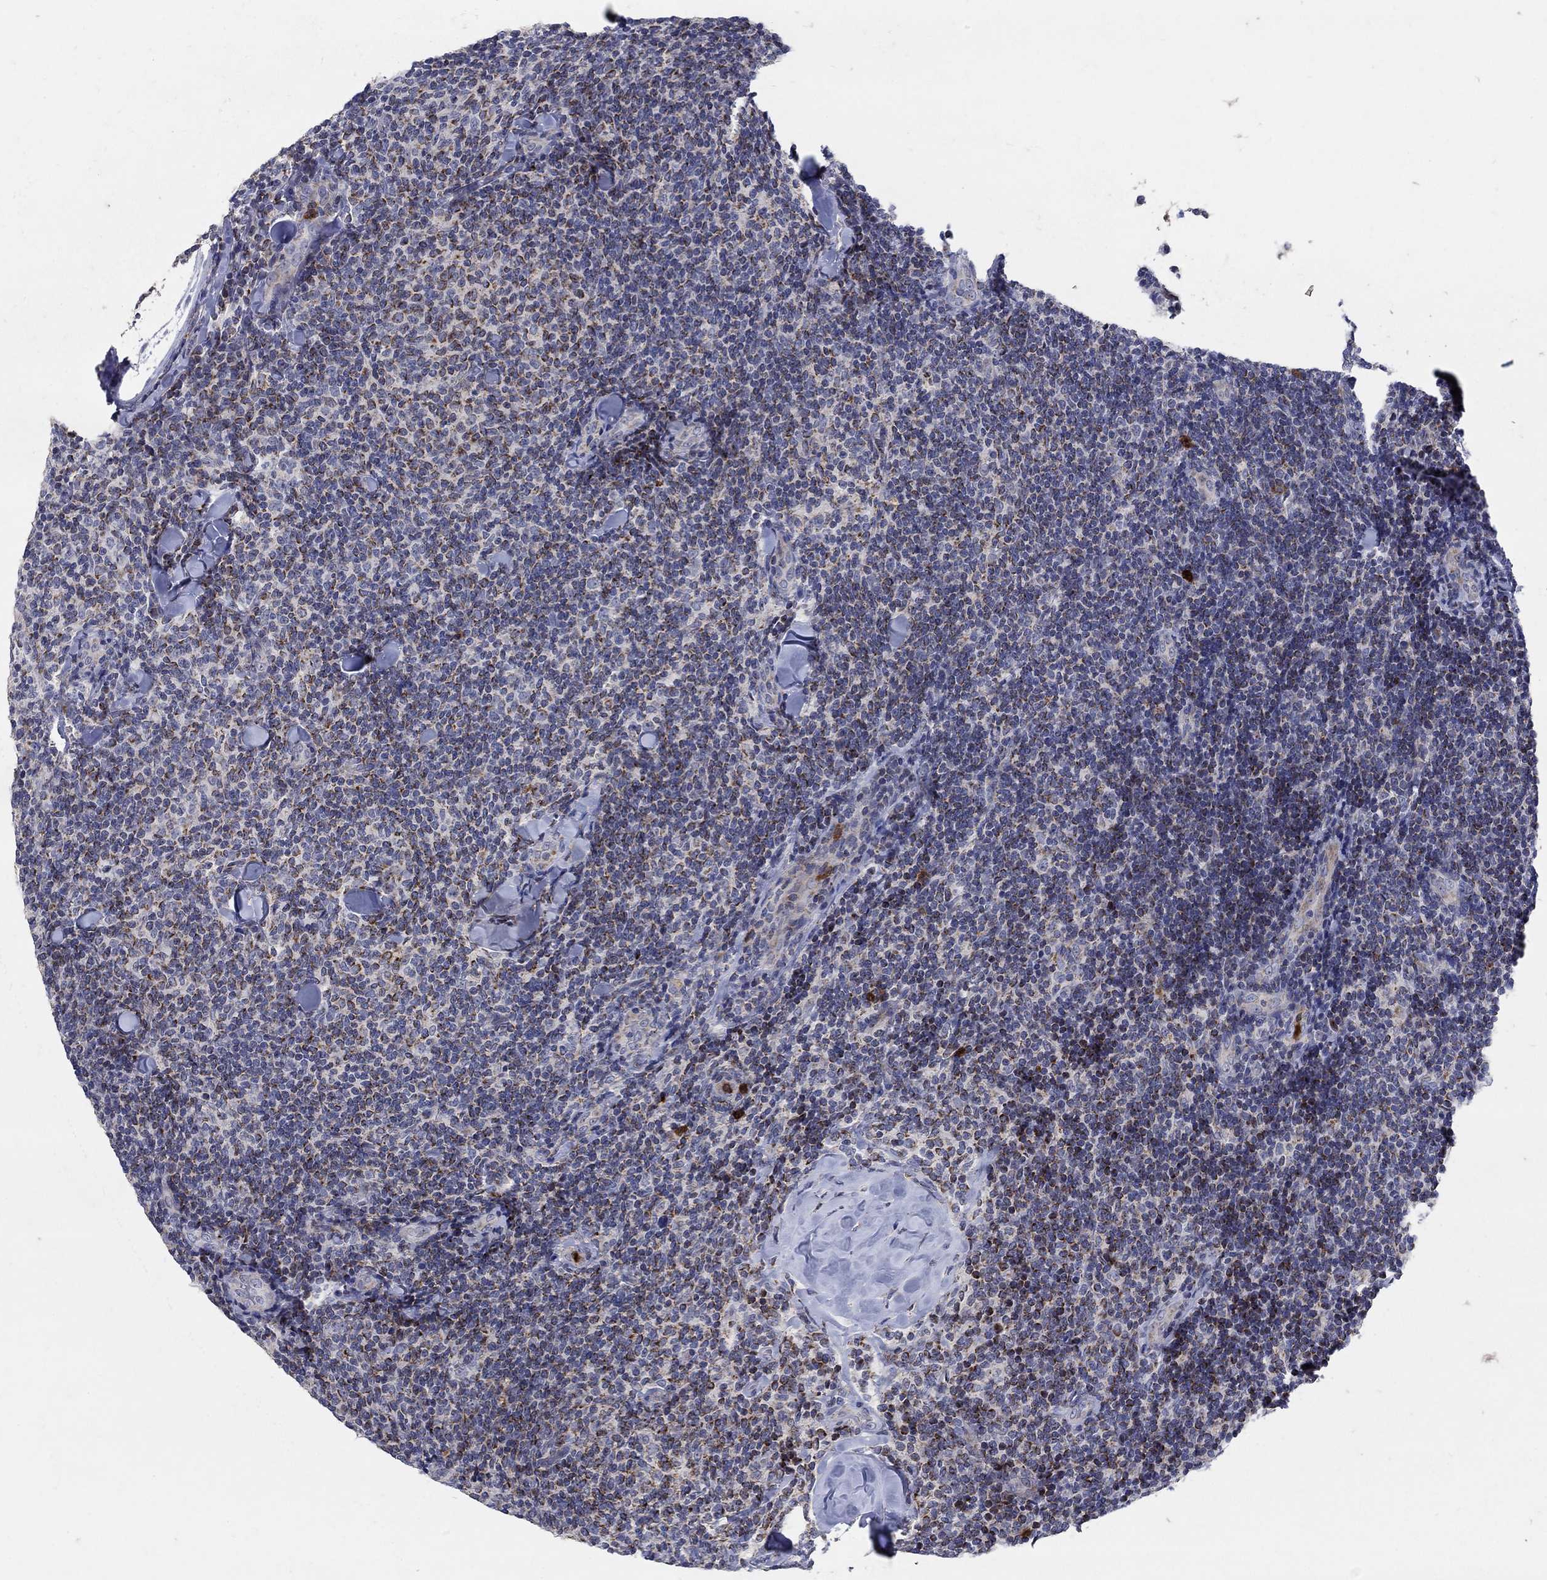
{"staining": {"intensity": "strong", "quantity": "25%-75%", "location": "cytoplasmic/membranous"}, "tissue": "lymphoma", "cell_type": "Tumor cells", "image_type": "cancer", "snomed": [{"axis": "morphology", "description": "Malignant lymphoma, non-Hodgkin's type, Low grade"}, {"axis": "topography", "description": "Lymph node"}], "caption": "Brown immunohistochemical staining in human low-grade malignant lymphoma, non-Hodgkin's type exhibits strong cytoplasmic/membranous staining in about 25%-75% of tumor cells.", "gene": "HMX2", "patient": {"sex": "female", "age": 56}}